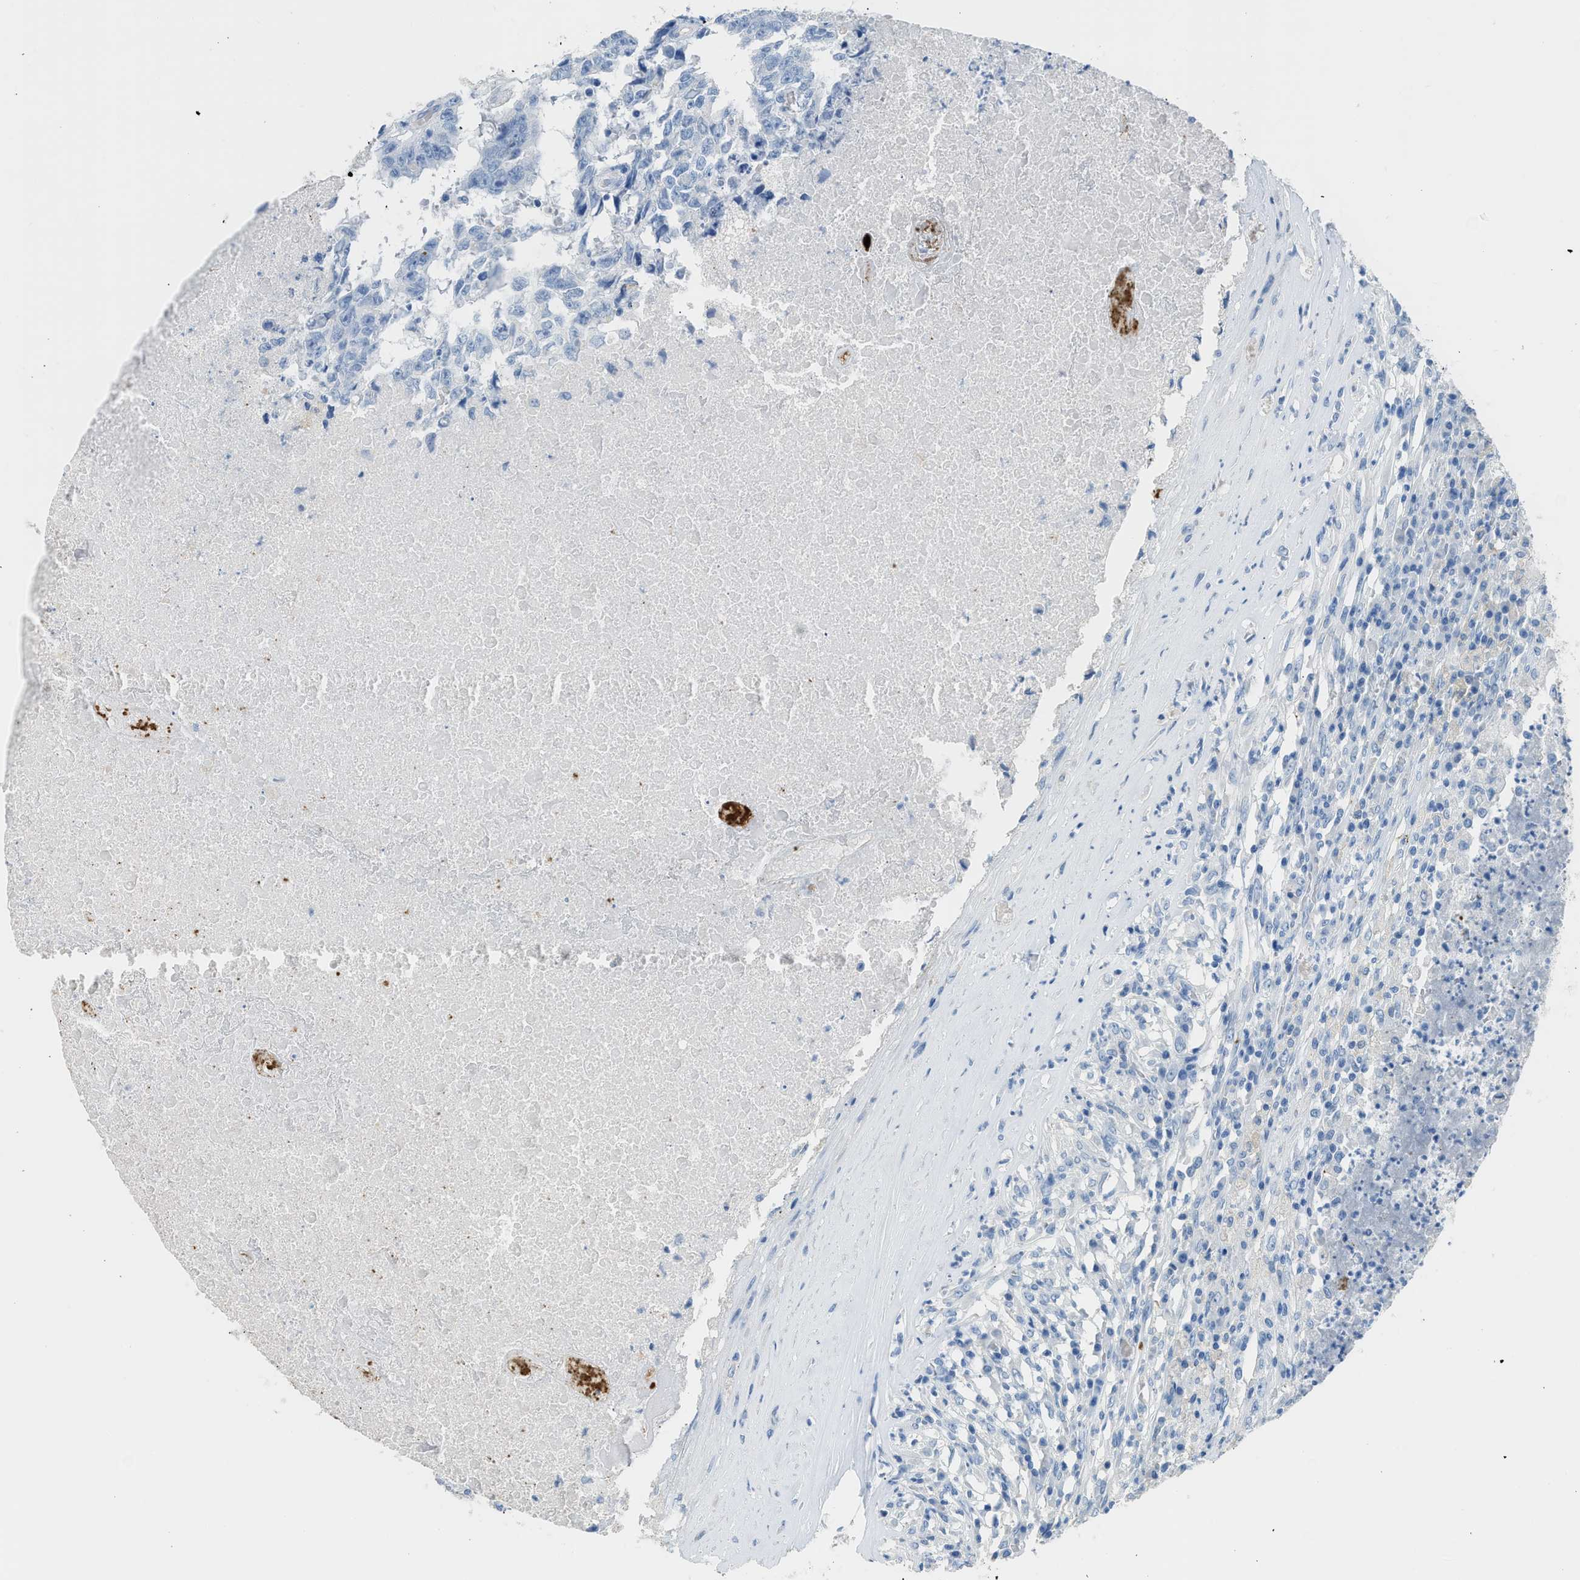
{"staining": {"intensity": "negative", "quantity": "none", "location": "none"}, "tissue": "testis cancer", "cell_type": "Tumor cells", "image_type": "cancer", "snomed": [{"axis": "morphology", "description": "Necrosis, NOS"}, {"axis": "morphology", "description": "Carcinoma, Embryonal, NOS"}, {"axis": "topography", "description": "Testis"}], "caption": "IHC of testis embryonal carcinoma shows no staining in tumor cells.", "gene": "FAIM2", "patient": {"sex": "male", "age": 19}}